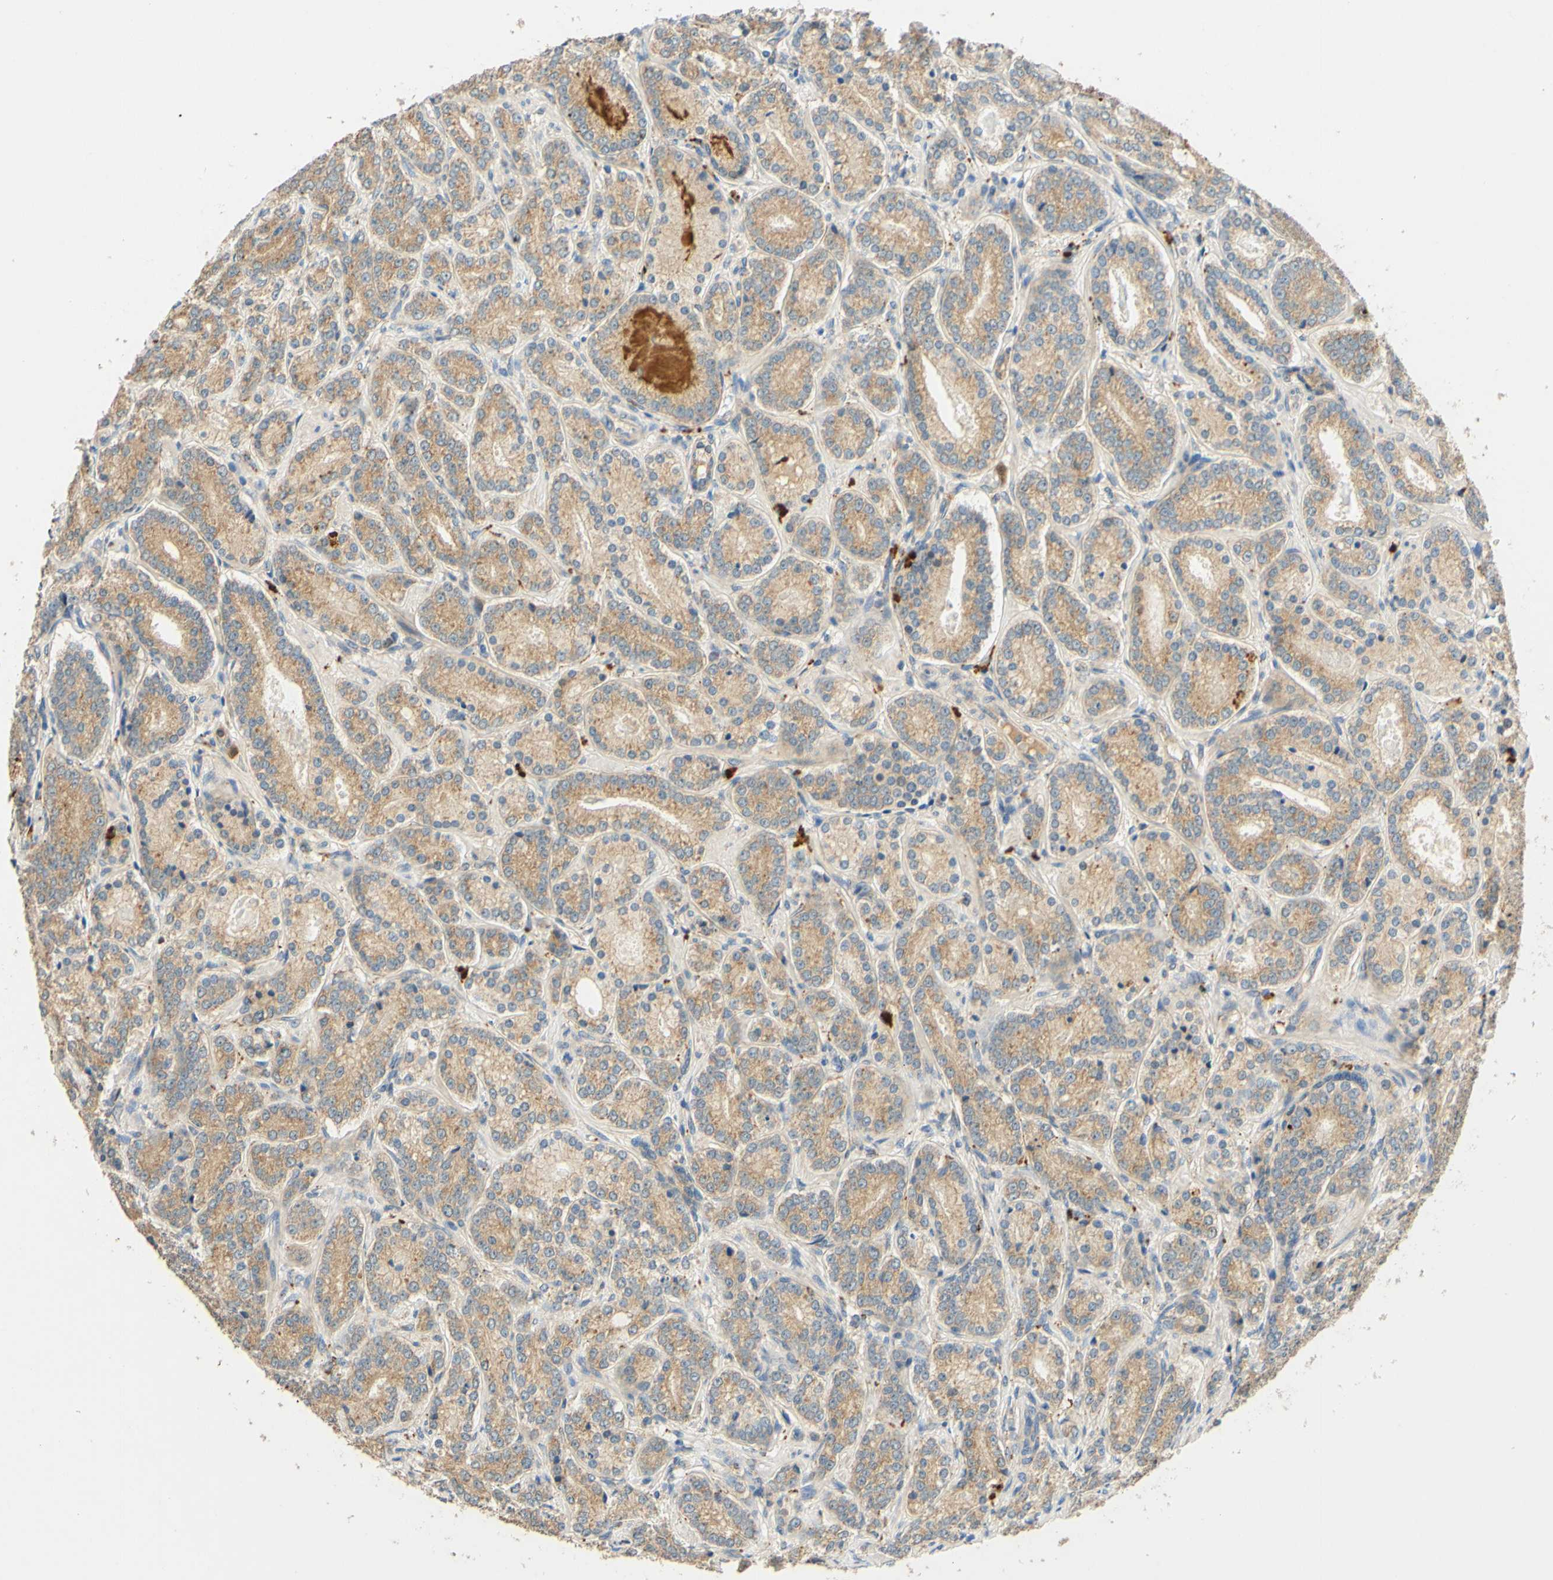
{"staining": {"intensity": "moderate", "quantity": ">75%", "location": "cytoplasmic/membranous"}, "tissue": "prostate cancer", "cell_type": "Tumor cells", "image_type": "cancer", "snomed": [{"axis": "morphology", "description": "Adenocarcinoma, High grade"}, {"axis": "topography", "description": "Prostate"}], "caption": "Tumor cells exhibit medium levels of moderate cytoplasmic/membranous positivity in approximately >75% of cells in human prostate cancer. The staining was performed using DAB (3,3'-diaminobenzidine) to visualize the protein expression in brown, while the nuclei were stained in blue with hematoxylin (Magnification: 20x).", "gene": "ENTREP2", "patient": {"sex": "male", "age": 61}}